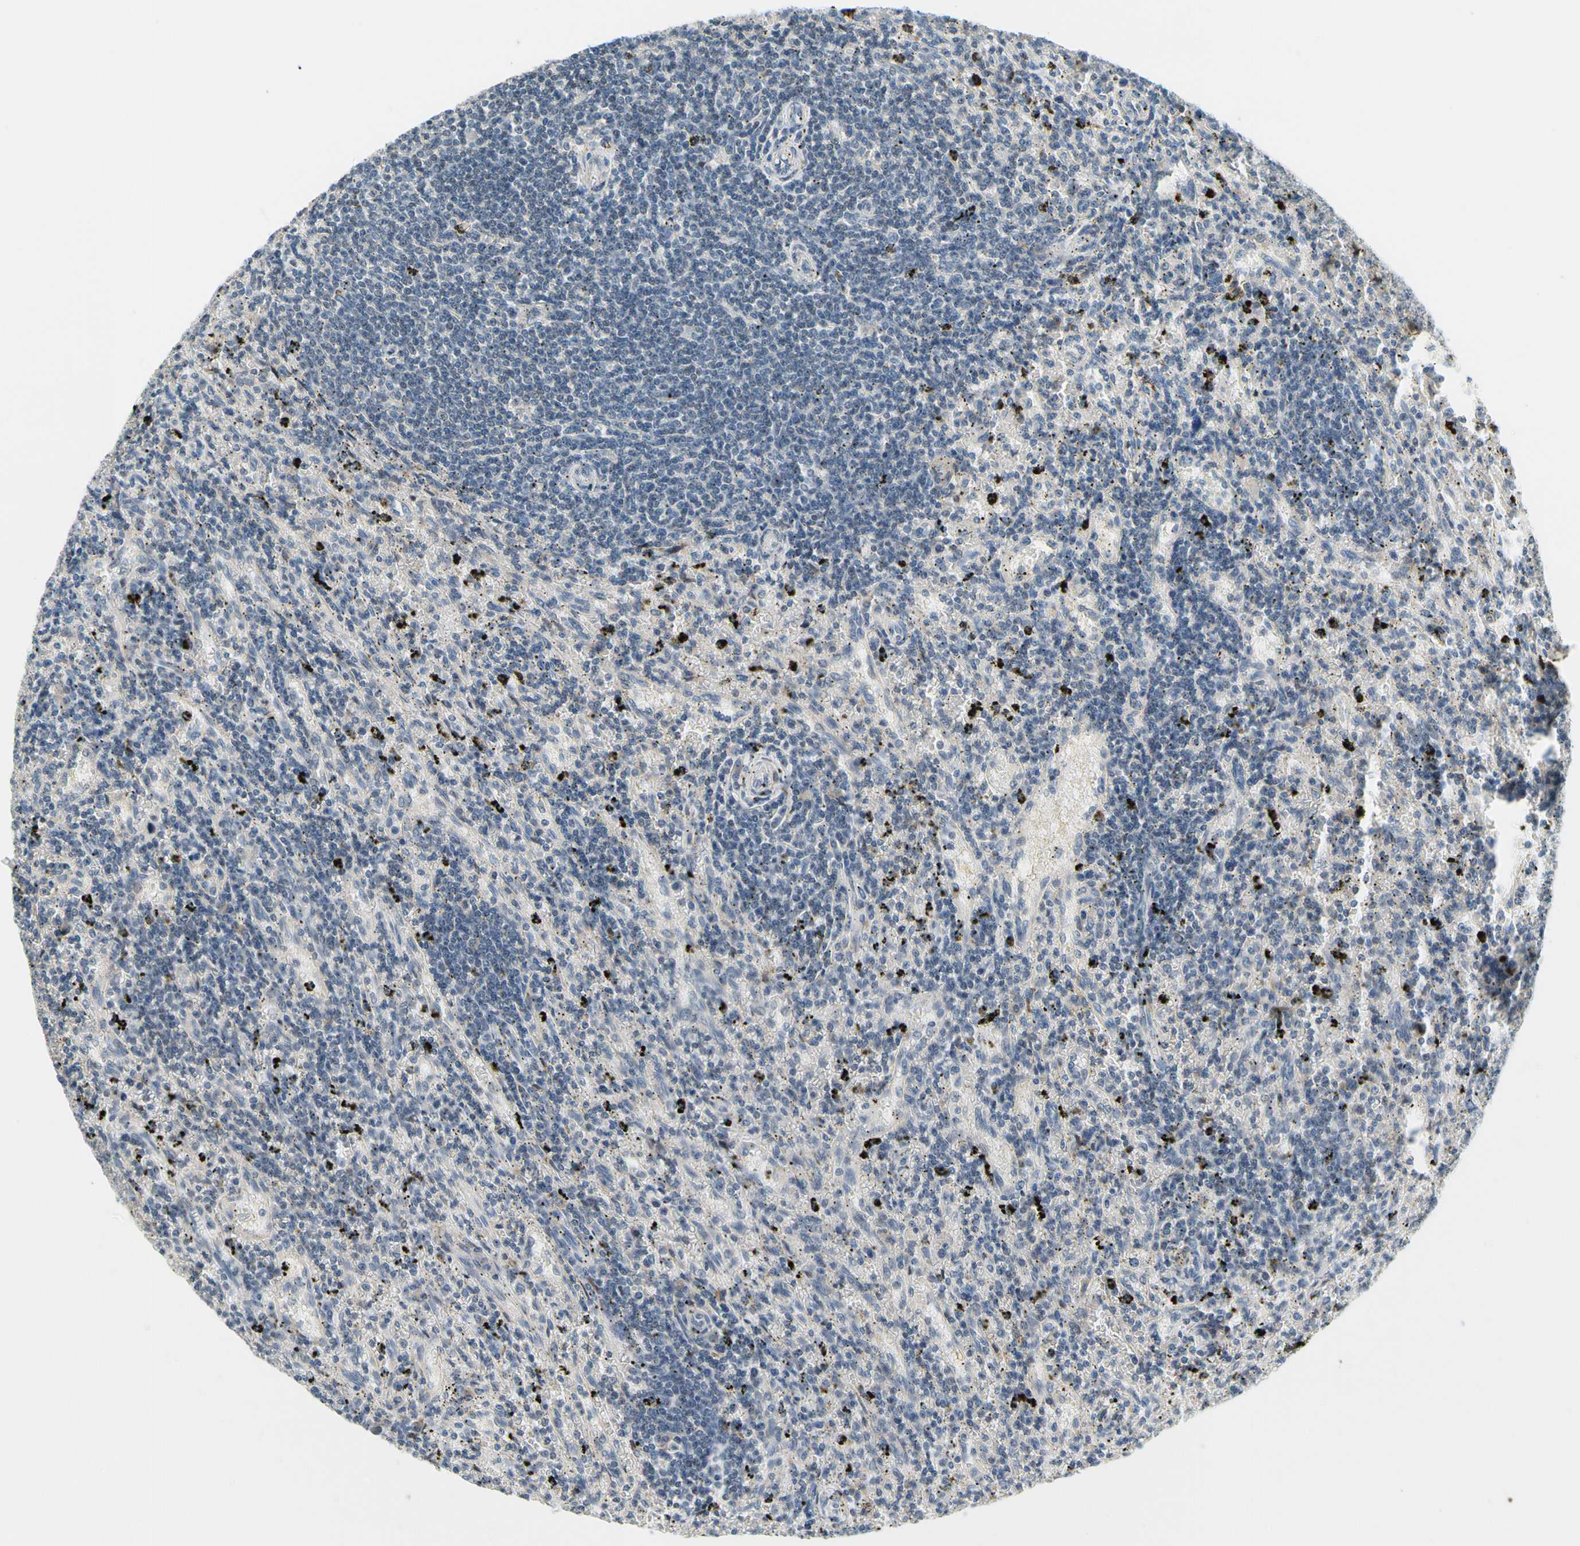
{"staining": {"intensity": "negative", "quantity": "none", "location": "none"}, "tissue": "lymphoma", "cell_type": "Tumor cells", "image_type": "cancer", "snomed": [{"axis": "morphology", "description": "Malignant lymphoma, non-Hodgkin's type, Low grade"}, {"axis": "topography", "description": "Spleen"}], "caption": "A high-resolution photomicrograph shows immunohistochemistry (IHC) staining of lymphoma, which demonstrates no significant expression in tumor cells.", "gene": "PIP5K1B", "patient": {"sex": "male", "age": 76}}